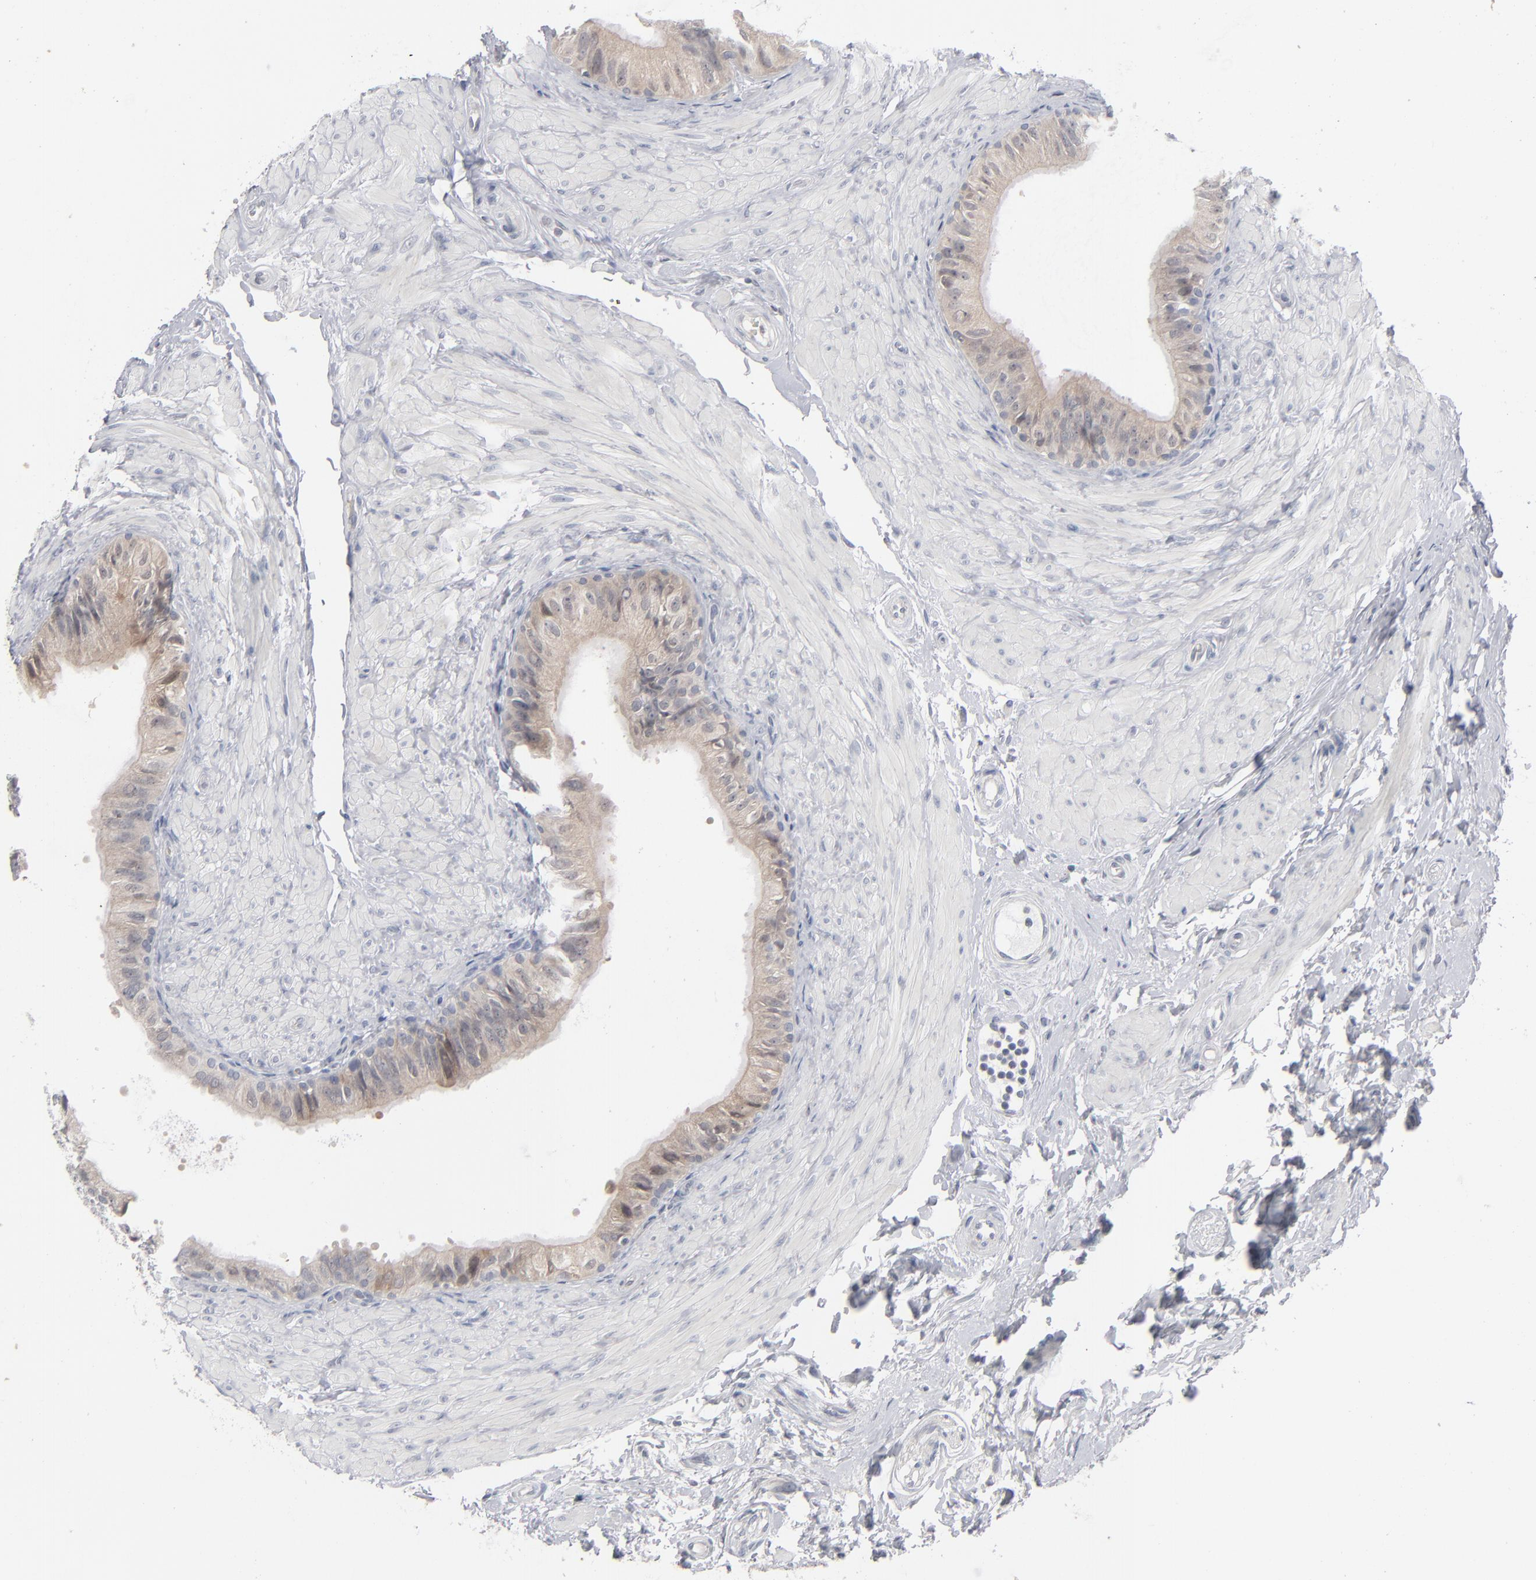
{"staining": {"intensity": "weak", "quantity": ">75%", "location": "cytoplasmic/membranous"}, "tissue": "epididymis", "cell_type": "Glandular cells", "image_type": "normal", "snomed": [{"axis": "morphology", "description": "Normal tissue, NOS"}, {"axis": "topography", "description": "Epididymis"}], "caption": "IHC image of benign human epididymis stained for a protein (brown), which exhibits low levels of weak cytoplasmic/membranous staining in approximately >75% of glandular cells.", "gene": "POF1B", "patient": {"sex": "male", "age": 68}}